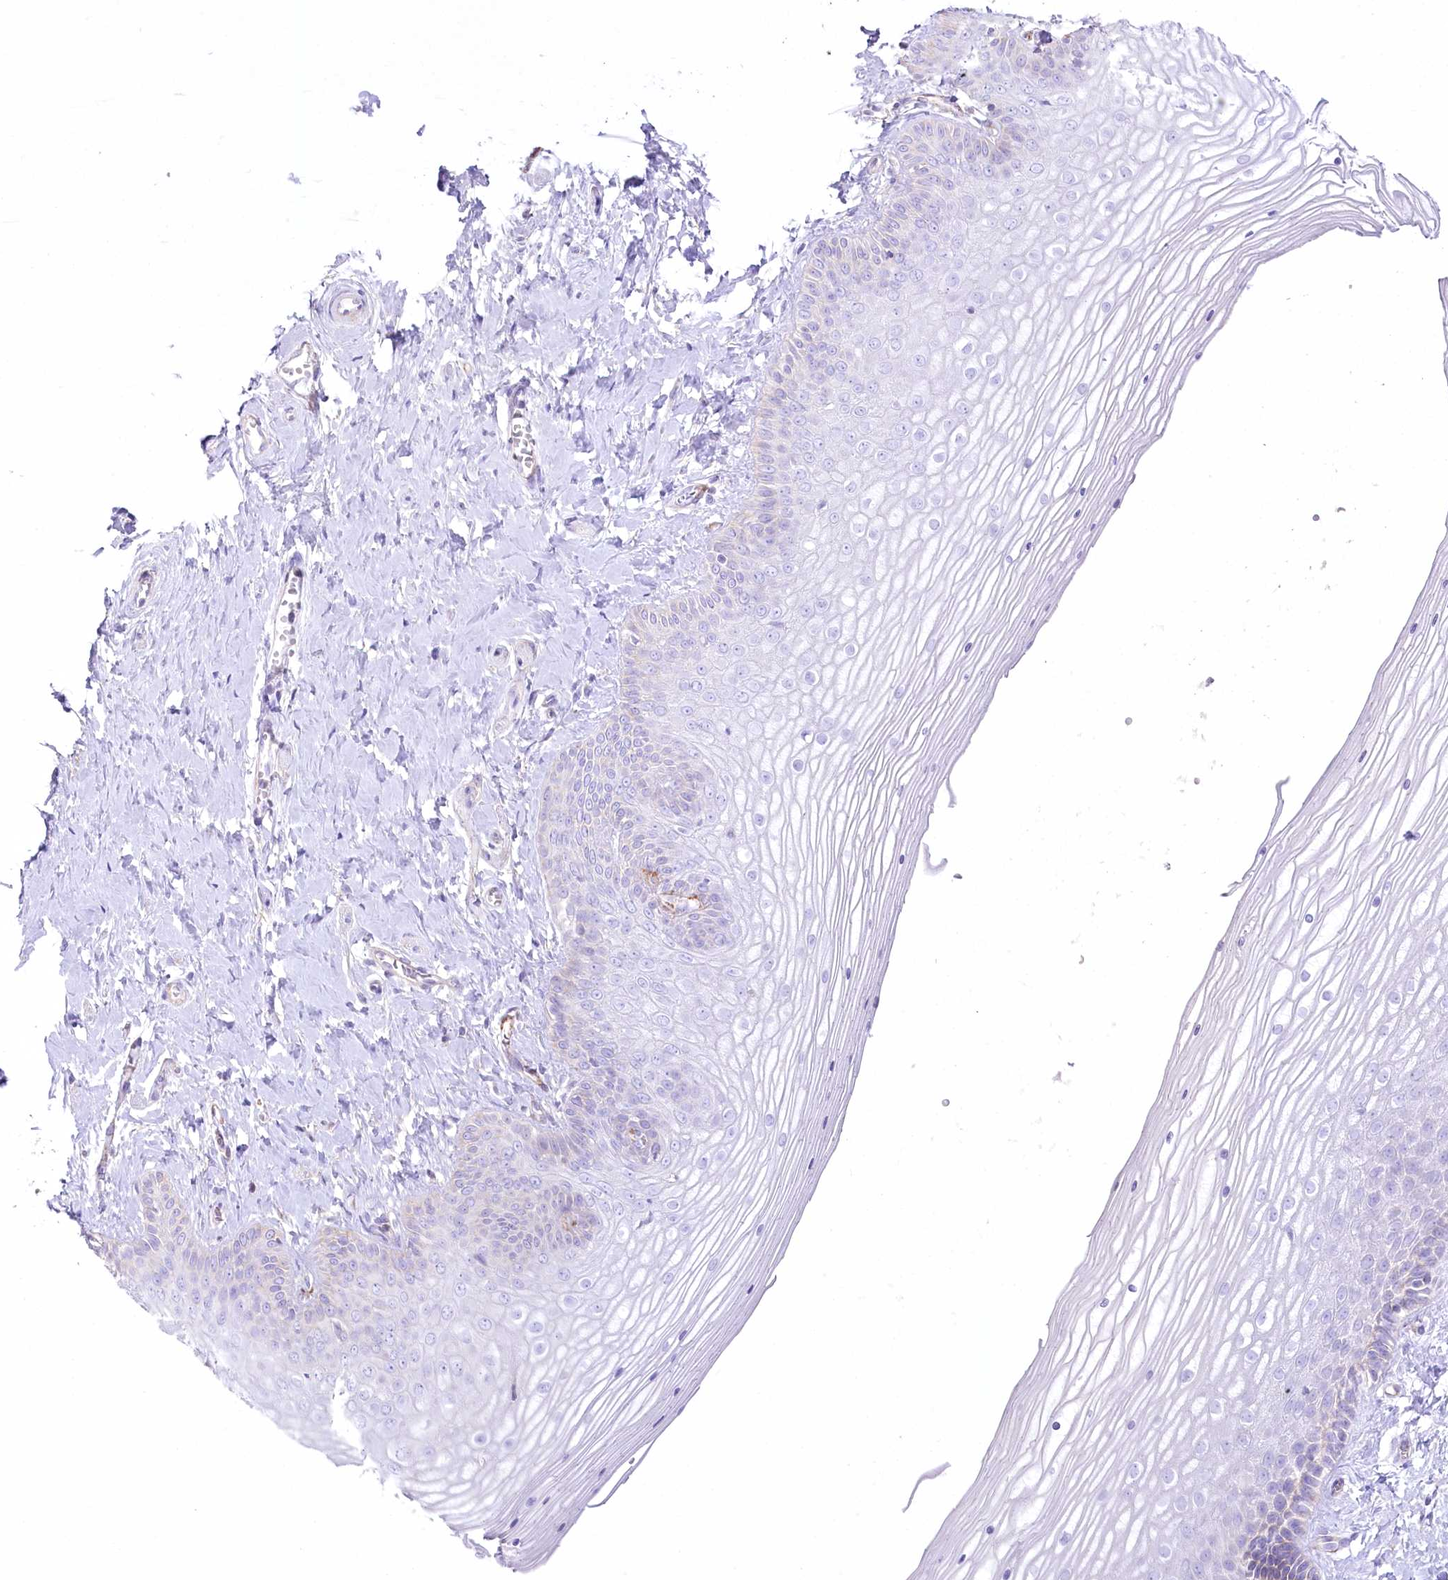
{"staining": {"intensity": "moderate", "quantity": "<25%", "location": "cytoplasmic/membranous"}, "tissue": "vagina", "cell_type": "Squamous epithelial cells", "image_type": "normal", "snomed": [{"axis": "morphology", "description": "Normal tissue, NOS"}, {"axis": "topography", "description": "Vagina"}, {"axis": "topography", "description": "Cervix"}], "caption": "Immunohistochemistry (IHC) image of normal vagina: vagina stained using immunohistochemistry displays low levels of moderate protein expression localized specifically in the cytoplasmic/membranous of squamous epithelial cells, appearing as a cytoplasmic/membranous brown color.", "gene": "FAM216A", "patient": {"sex": "female", "age": 40}}